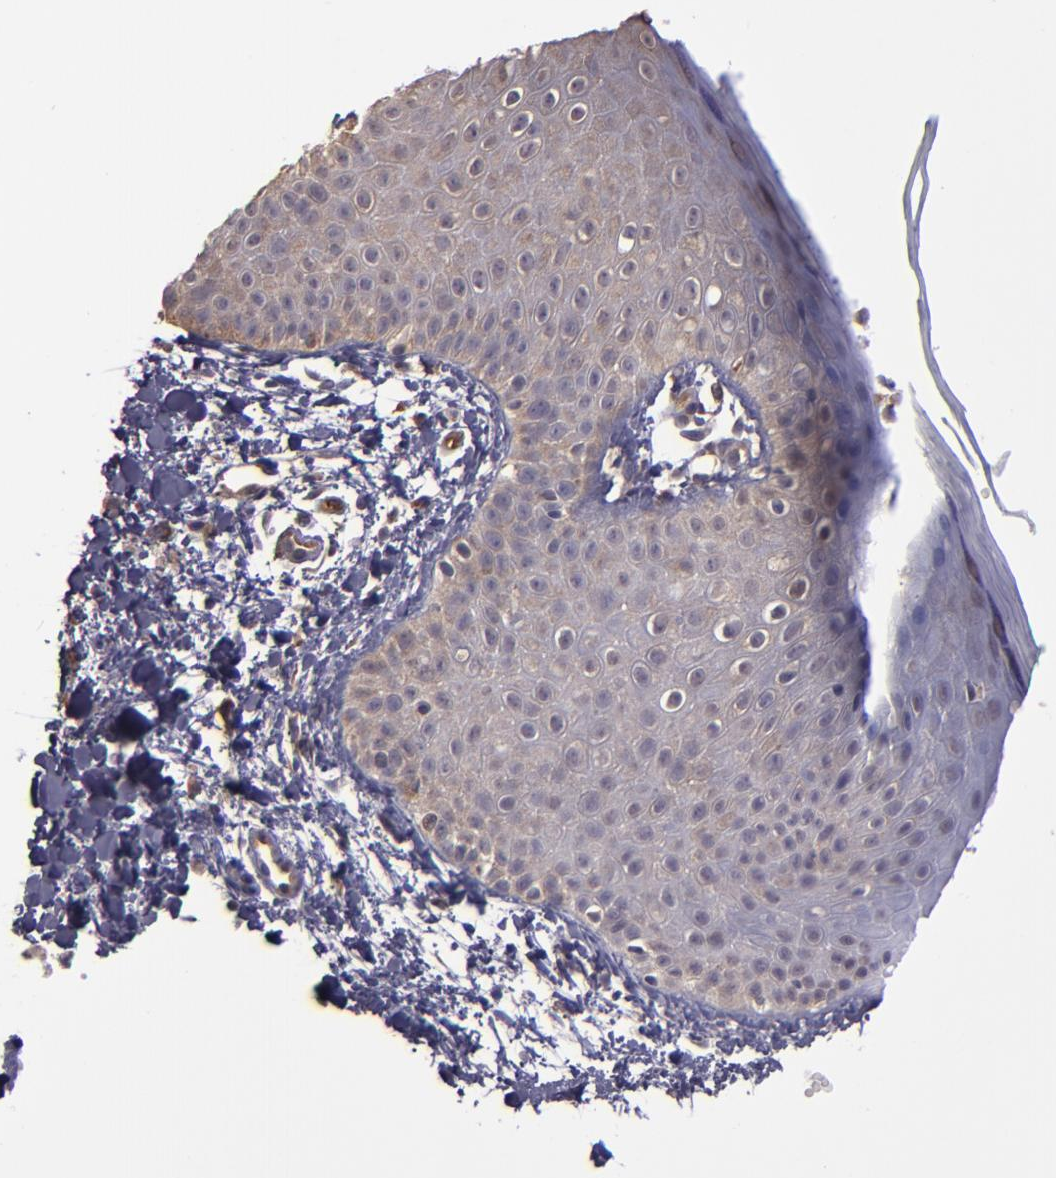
{"staining": {"intensity": "weak", "quantity": "25%-75%", "location": "cytoplasmic/membranous"}, "tissue": "skin", "cell_type": "Epidermal cells", "image_type": "normal", "snomed": [{"axis": "morphology", "description": "Normal tissue, NOS"}, {"axis": "morphology", "description": "Inflammation, NOS"}, {"axis": "topography", "description": "Soft tissue"}, {"axis": "topography", "description": "Anal"}], "caption": "Protein staining of unremarkable skin shows weak cytoplasmic/membranous expression in about 25%-75% of epidermal cells. The staining is performed using DAB (3,3'-diaminobenzidine) brown chromogen to label protein expression. The nuclei are counter-stained blue using hematoxylin.", "gene": "CARS1", "patient": {"sex": "female", "age": 15}}